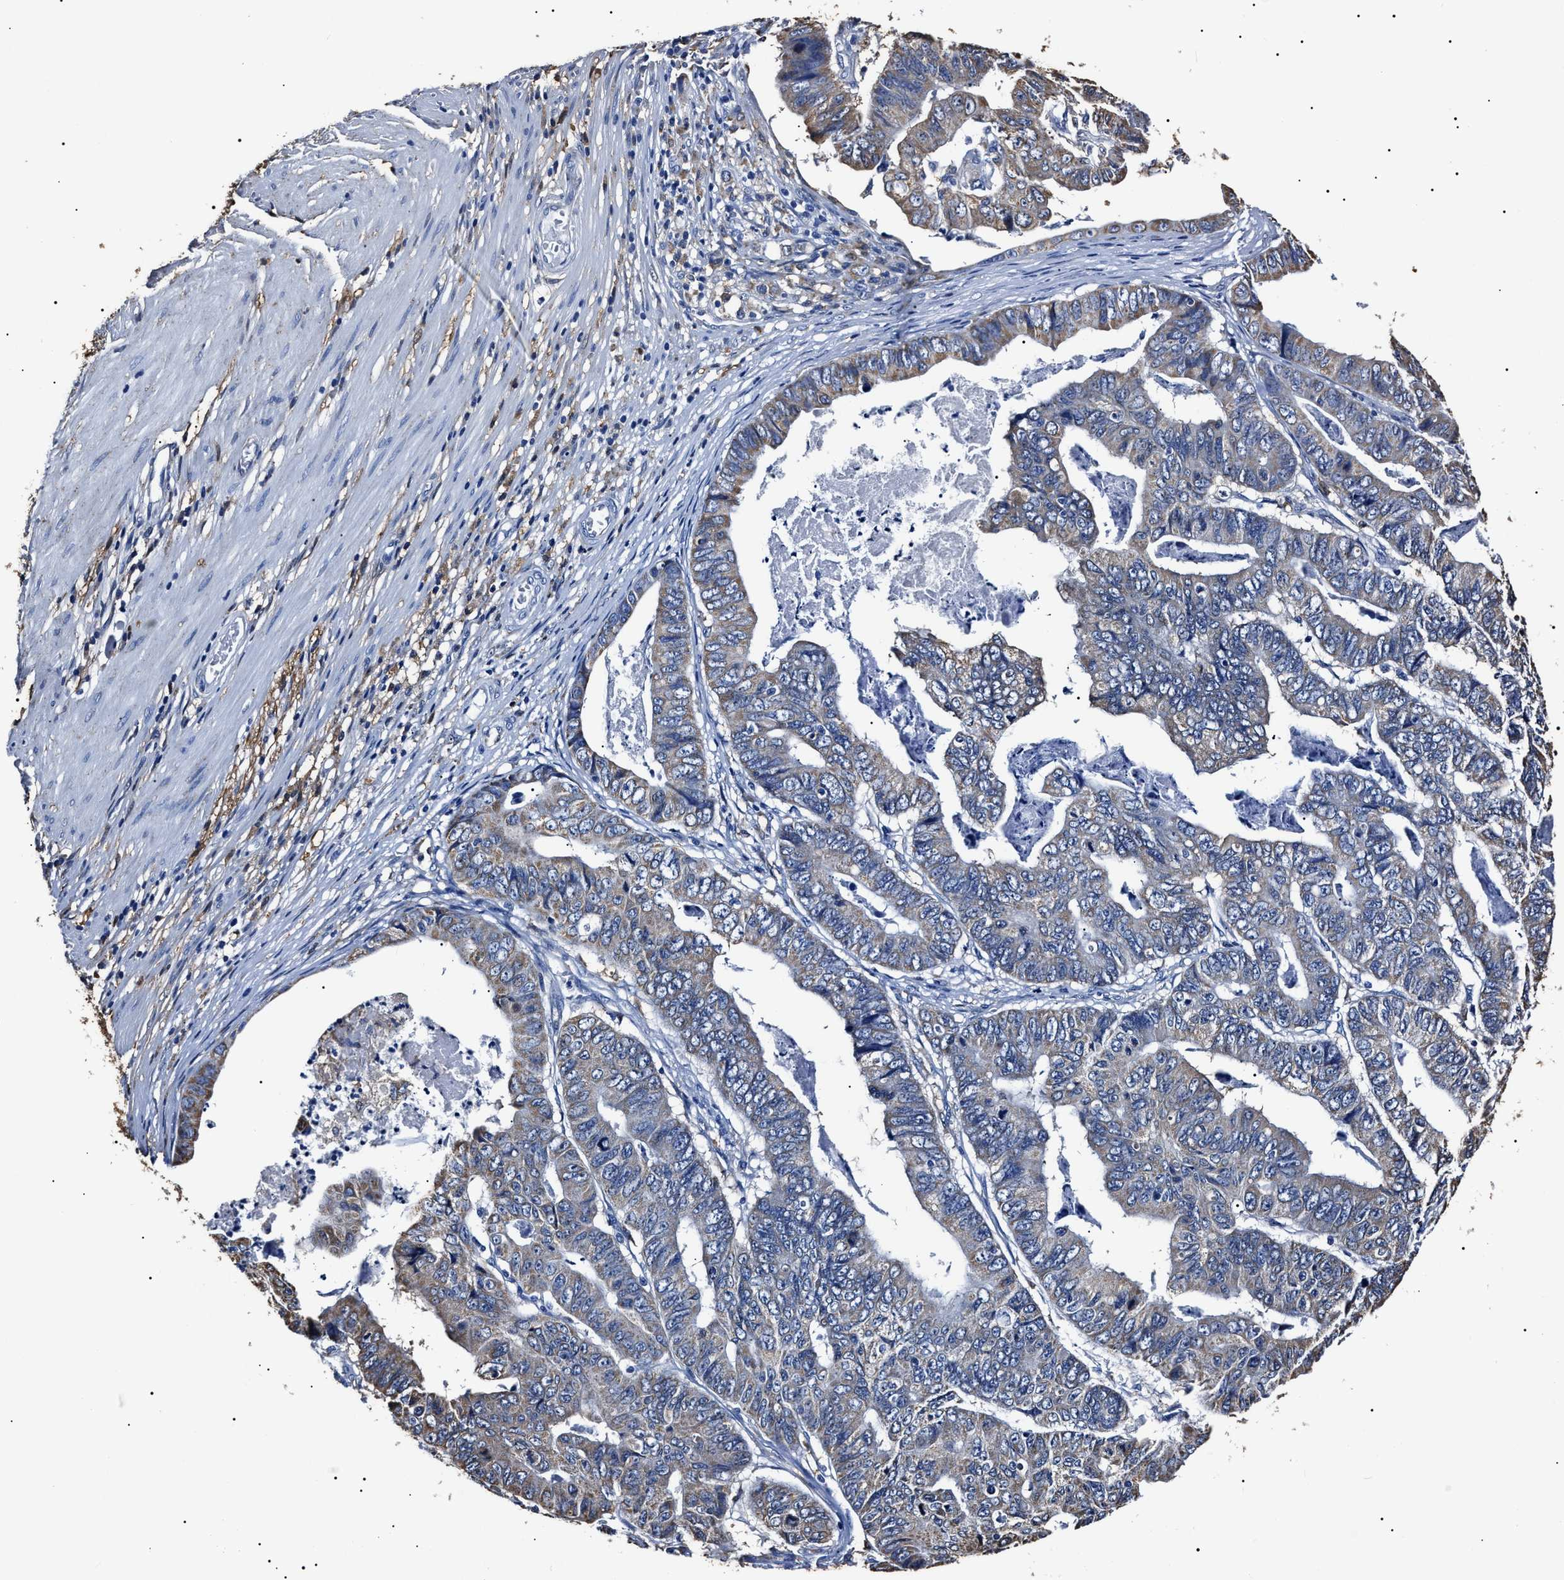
{"staining": {"intensity": "weak", "quantity": "<25%", "location": "cytoplasmic/membranous"}, "tissue": "stomach cancer", "cell_type": "Tumor cells", "image_type": "cancer", "snomed": [{"axis": "morphology", "description": "Adenocarcinoma, NOS"}, {"axis": "topography", "description": "Stomach, lower"}], "caption": "High power microscopy micrograph of an immunohistochemistry photomicrograph of stomach adenocarcinoma, revealing no significant staining in tumor cells.", "gene": "ALDH1A1", "patient": {"sex": "male", "age": 77}}